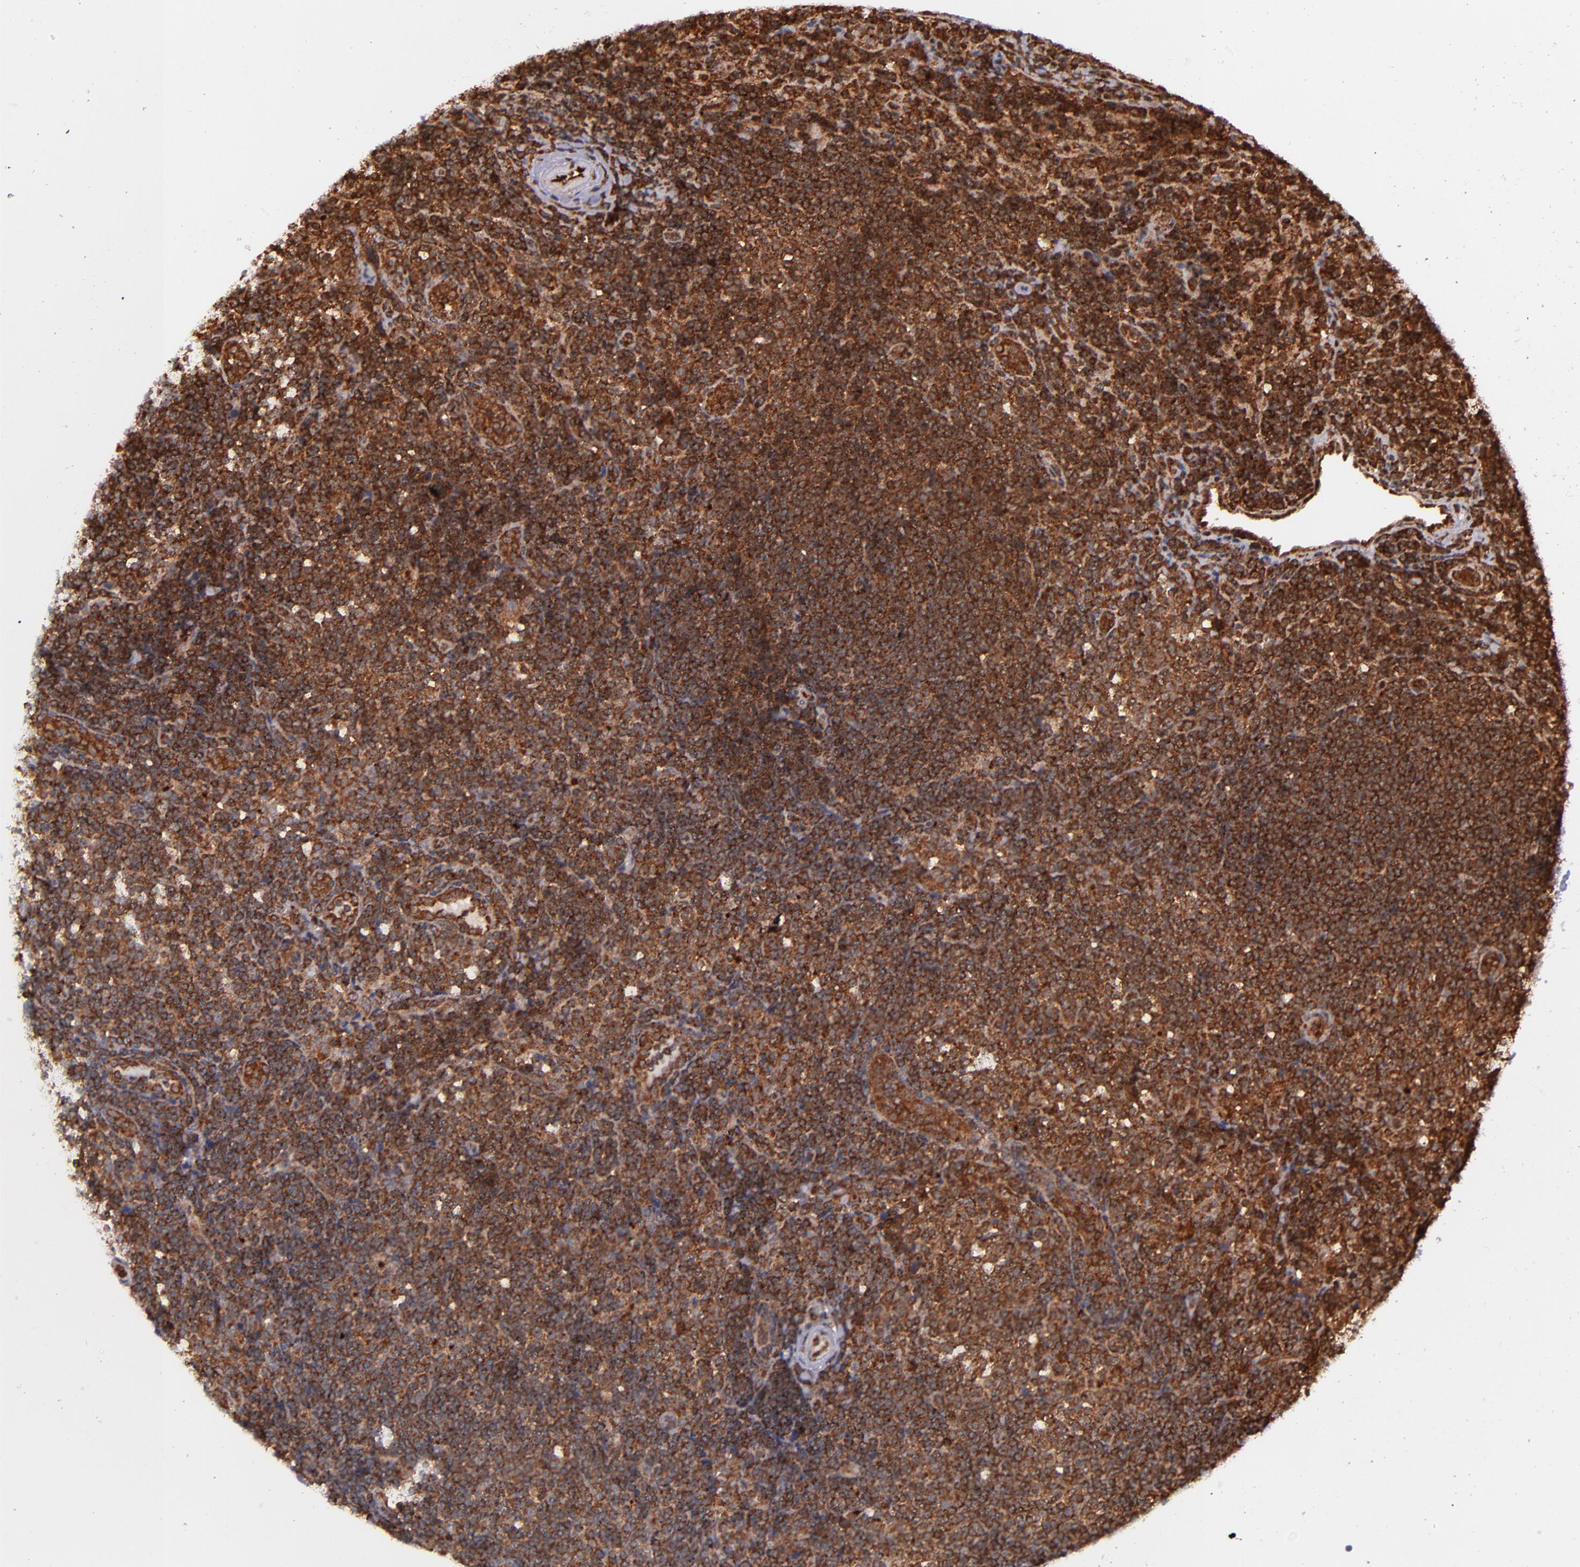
{"staining": {"intensity": "strong", "quantity": ">75%", "location": "cytoplasmic/membranous,nuclear"}, "tissue": "lymphoma", "cell_type": "Tumor cells", "image_type": "cancer", "snomed": [{"axis": "morphology", "description": "Malignant lymphoma, non-Hodgkin's type, Low grade"}, {"axis": "topography", "description": "Lymph node"}], "caption": "Immunohistochemistry (IHC) (DAB (3,3'-diaminobenzidine)) staining of lymphoma exhibits strong cytoplasmic/membranous and nuclear protein positivity in approximately >75% of tumor cells. The protein of interest is stained brown, and the nuclei are stained in blue (DAB (3,3'-diaminobenzidine) IHC with brightfield microscopy, high magnification).", "gene": "STX8", "patient": {"sex": "female", "age": 76}}